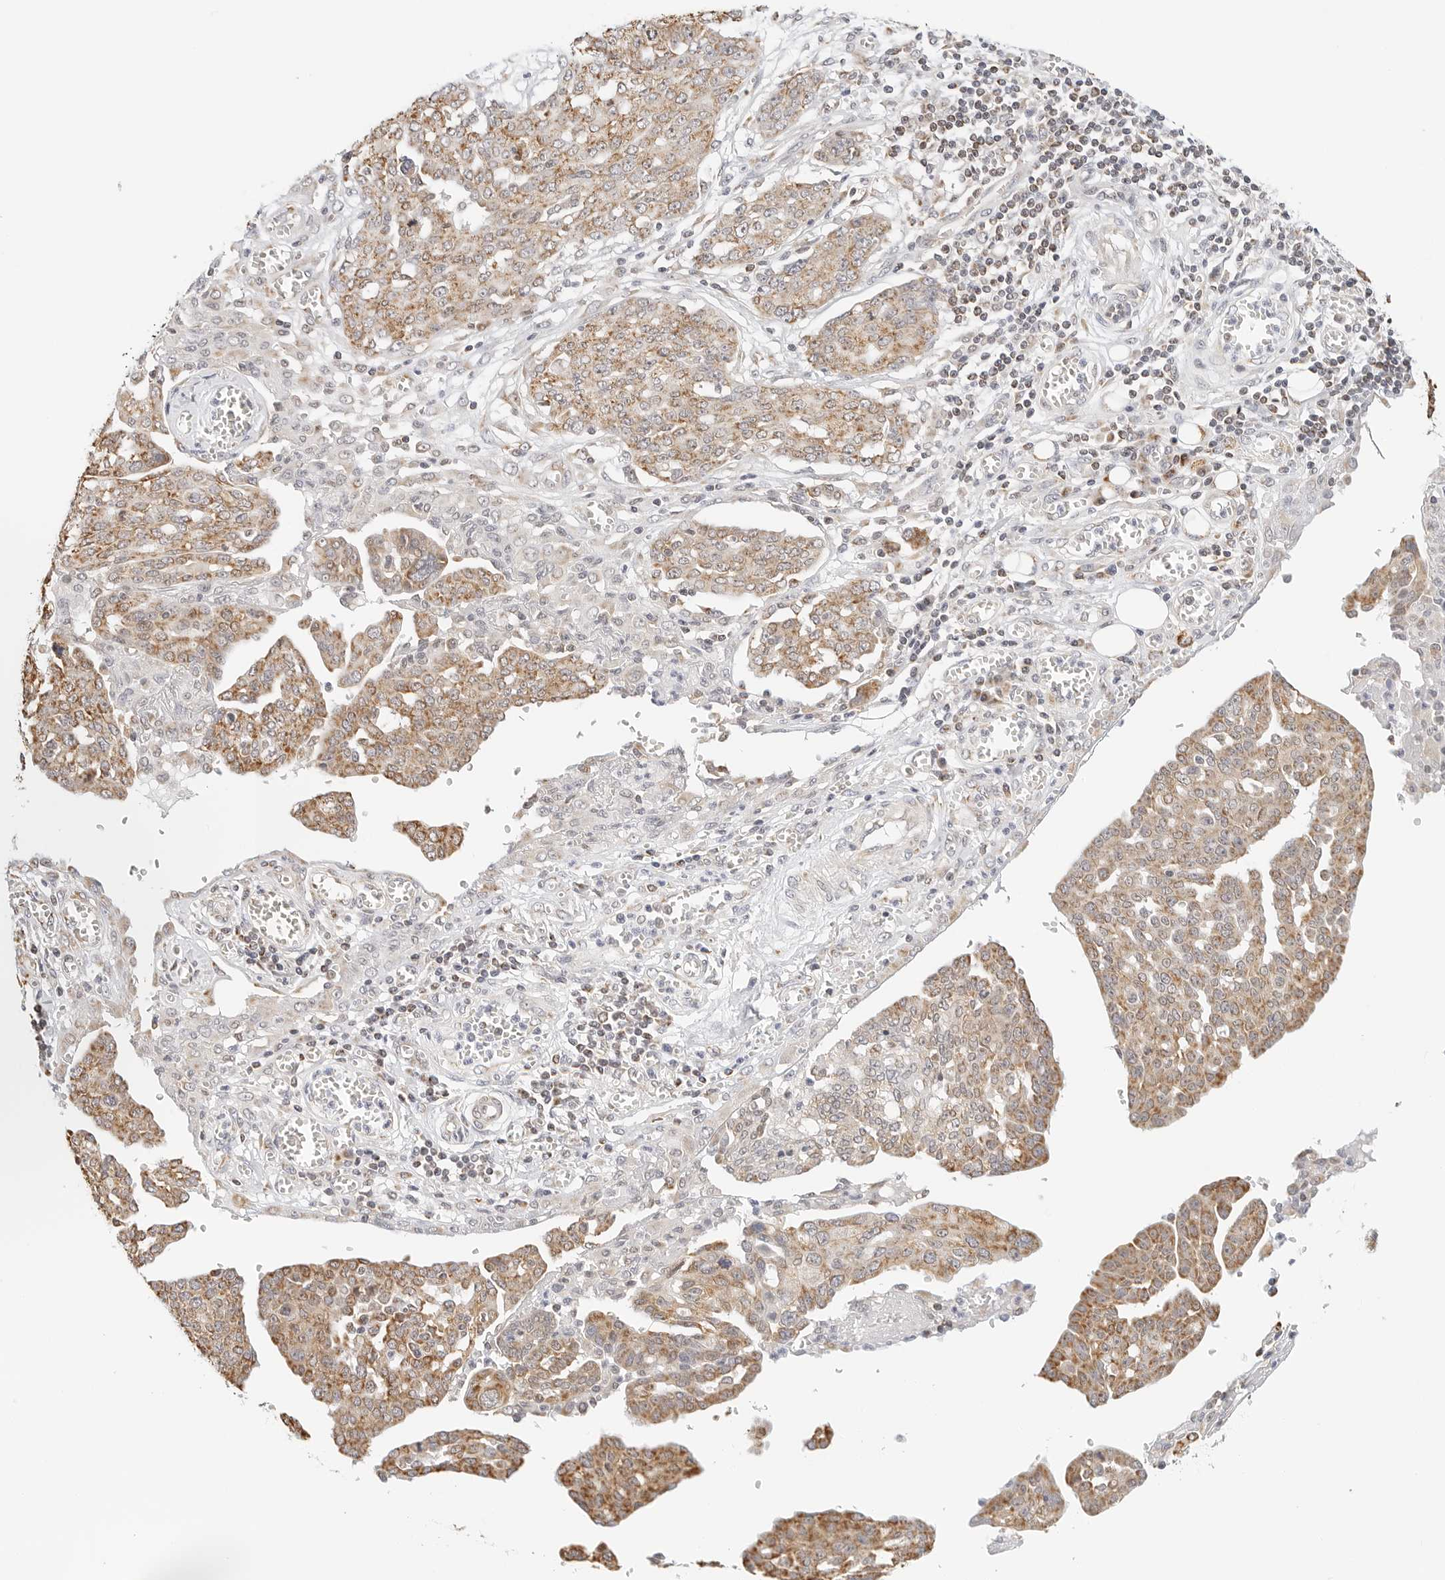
{"staining": {"intensity": "moderate", "quantity": "25%-75%", "location": "cytoplasmic/membranous"}, "tissue": "ovarian cancer", "cell_type": "Tumor cells", "image_type": "cancer", "snomed": [{"axis": "morphology", "description": "Cystadenocarcinoma, serous, NOS"}, {"axis": "topography", "description": "Soft tissue"}, {"axis": "topography", "description": "Ovary"}], "caption": "IHC (DAB) staining of human ovarian cancer (serous cystadenocarcinoma) demonstrates moderate cytoplasmic/membranous protein expression in approximately 25%-75% of tumor cells. (DAB (3,3'-diaminobenzidine) = brown stain, brightfield microscopy at high magnification).", "gene": "ATL1", "patient": {"sex": "female", "age": 57}}